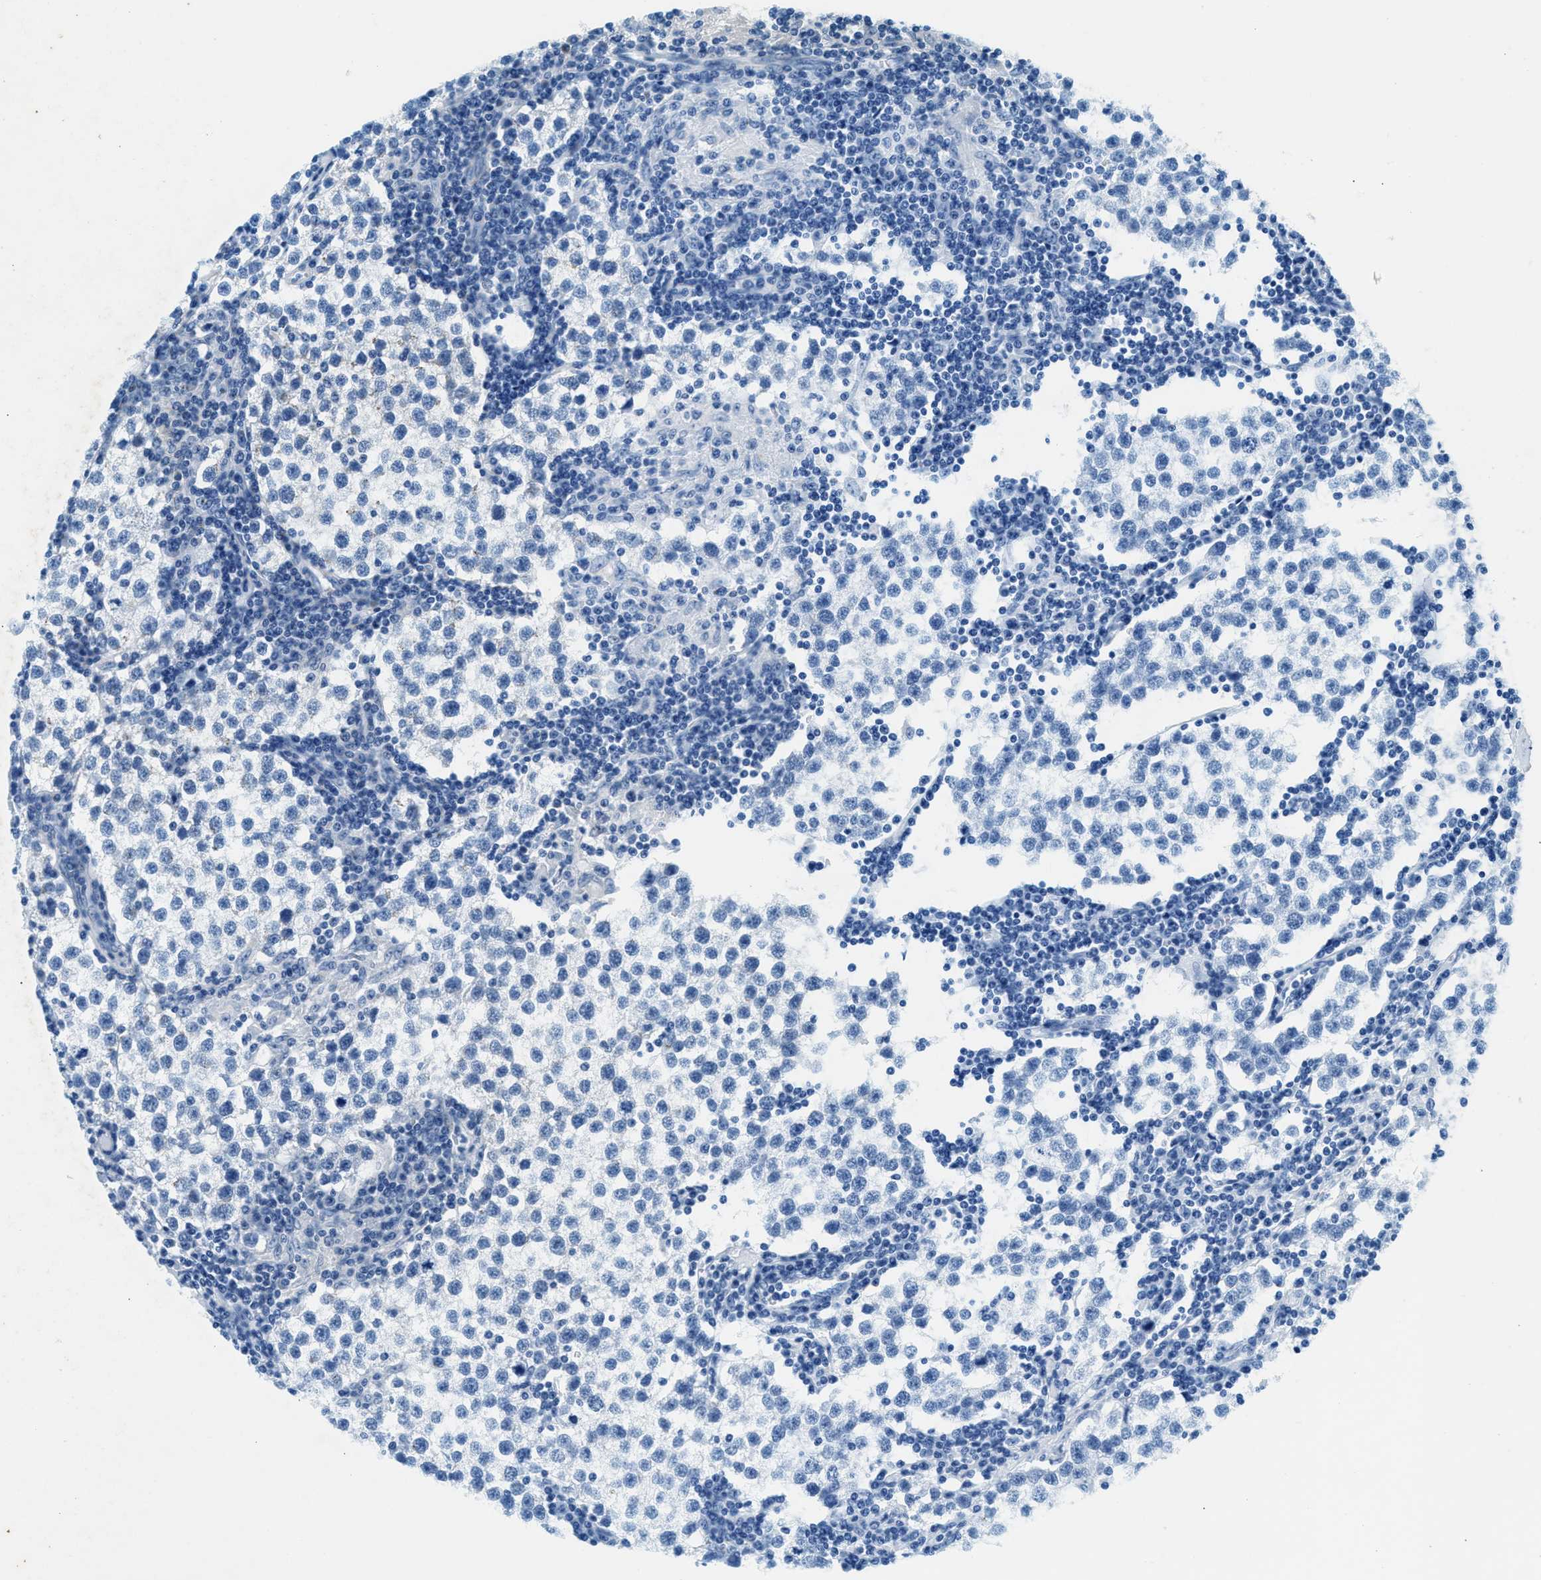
{"staining": {"intensity": "negative", "quantity": "none", "location": "none"}, "tissue": "testis cancer", "cell_type": "Tumor cells", "image_type": "cancer", "snomed": [{"axis": "morphology", "description": "Seminoma, NOS"}, {"axis": "morphology", "description": "Carcinoma, Embryonal, NOS"}, {"axis": "topography", "description": "Testis"}], "caption": "Protein analysis of testis cancer (embryonal carcinoma) shows no significant staining in tumor cells.", "gene": "VPS53", "patient": {"sex": "male", "age": 36}}